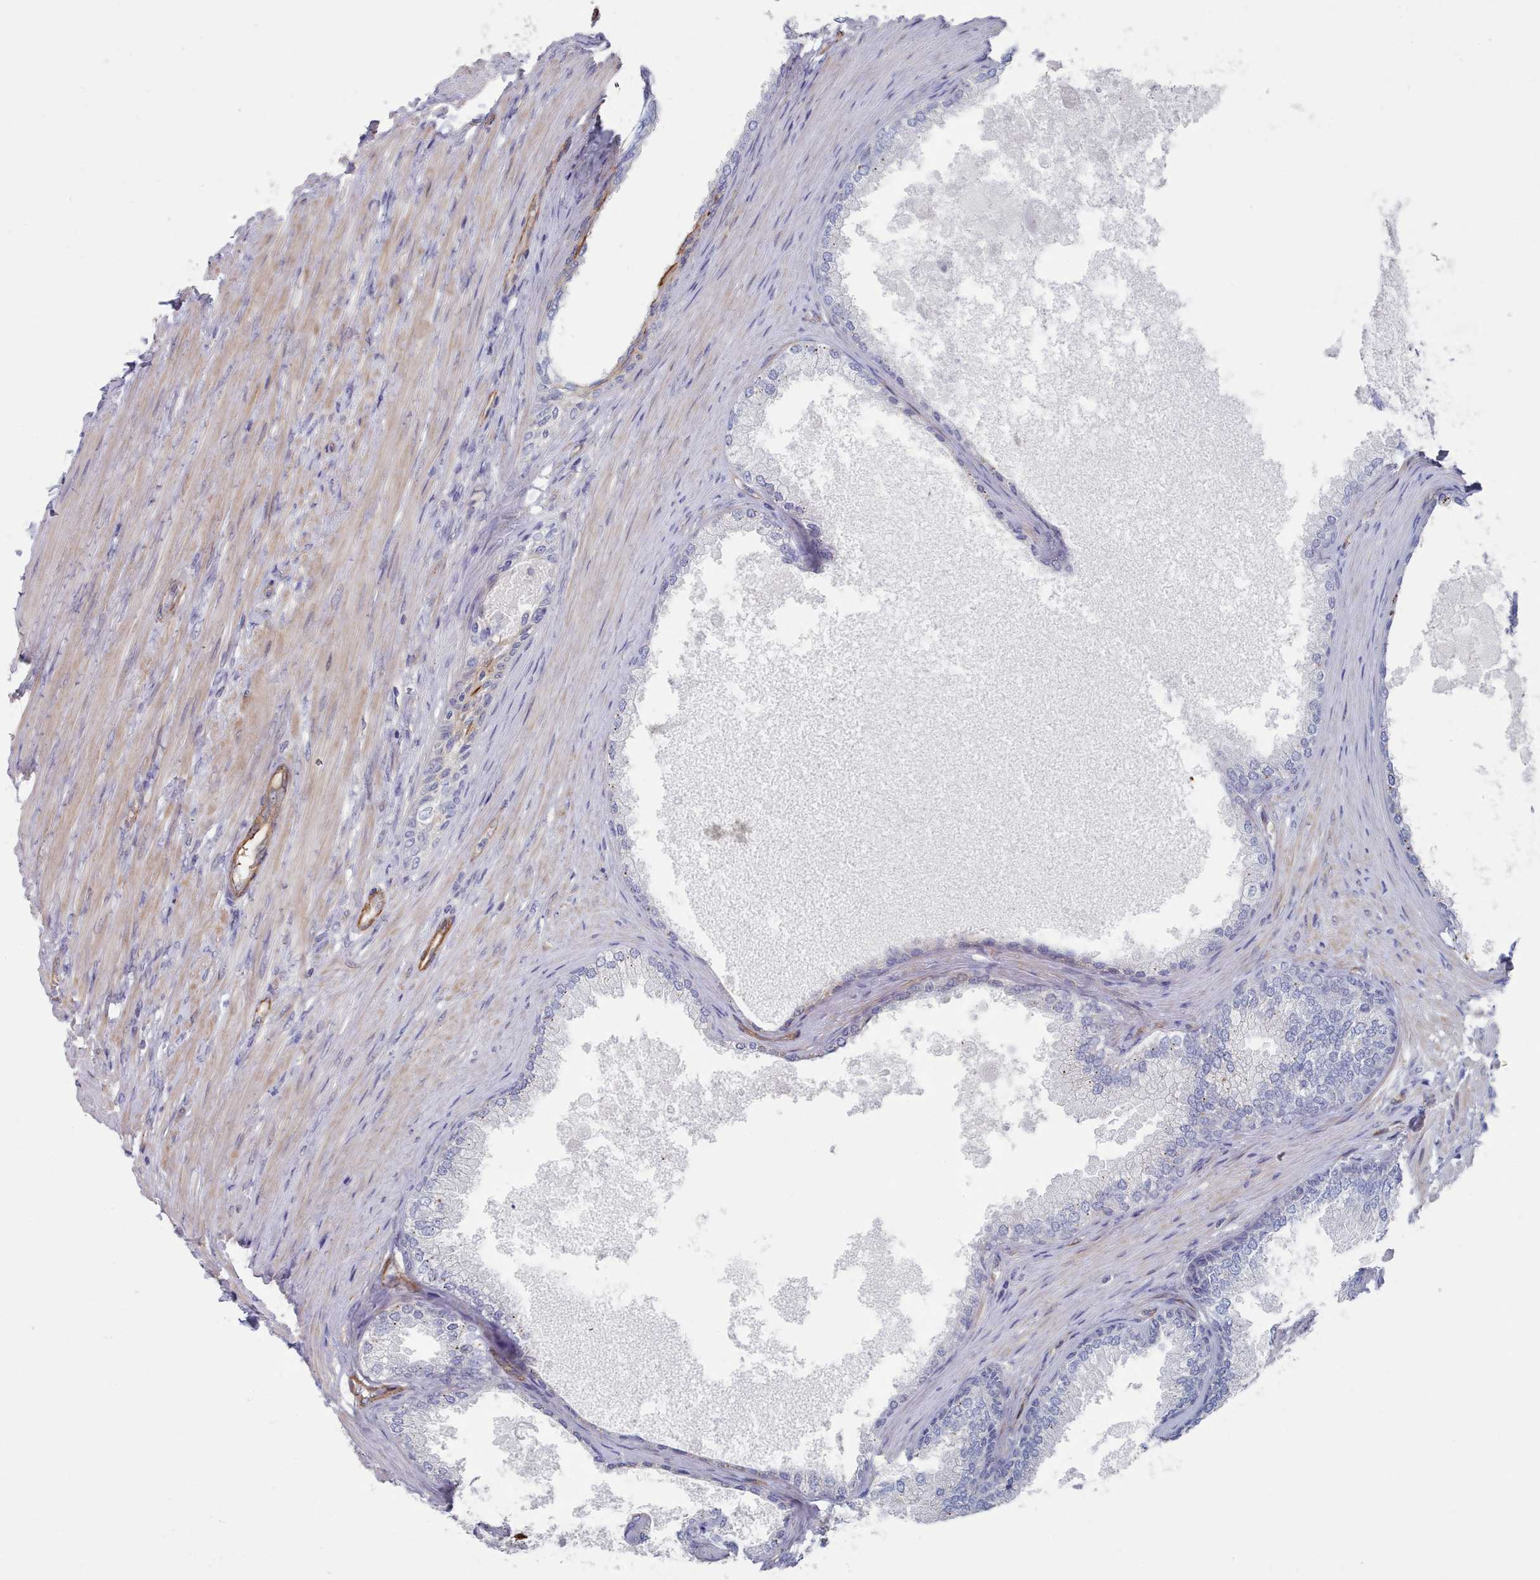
{"staining": {"intensity": "negative", "quantity": "none", "location": "none"}, "tissue": "prostate", "cell_type": "Glandular cells", "image_type": "normal", "snomed": [{"axis": "morphology", "description": "Normal tissue, NOS"}, {"axis": "topography", "description": "Prostate"}], "caption": "Glandular cells are negative for brown protein staining in unremarkable prostate. (Immunohistochemistry, brightfield microscopy, high magnification).", "gene": "G6PC1", "patient": {"sex": "male", "age": 76}}